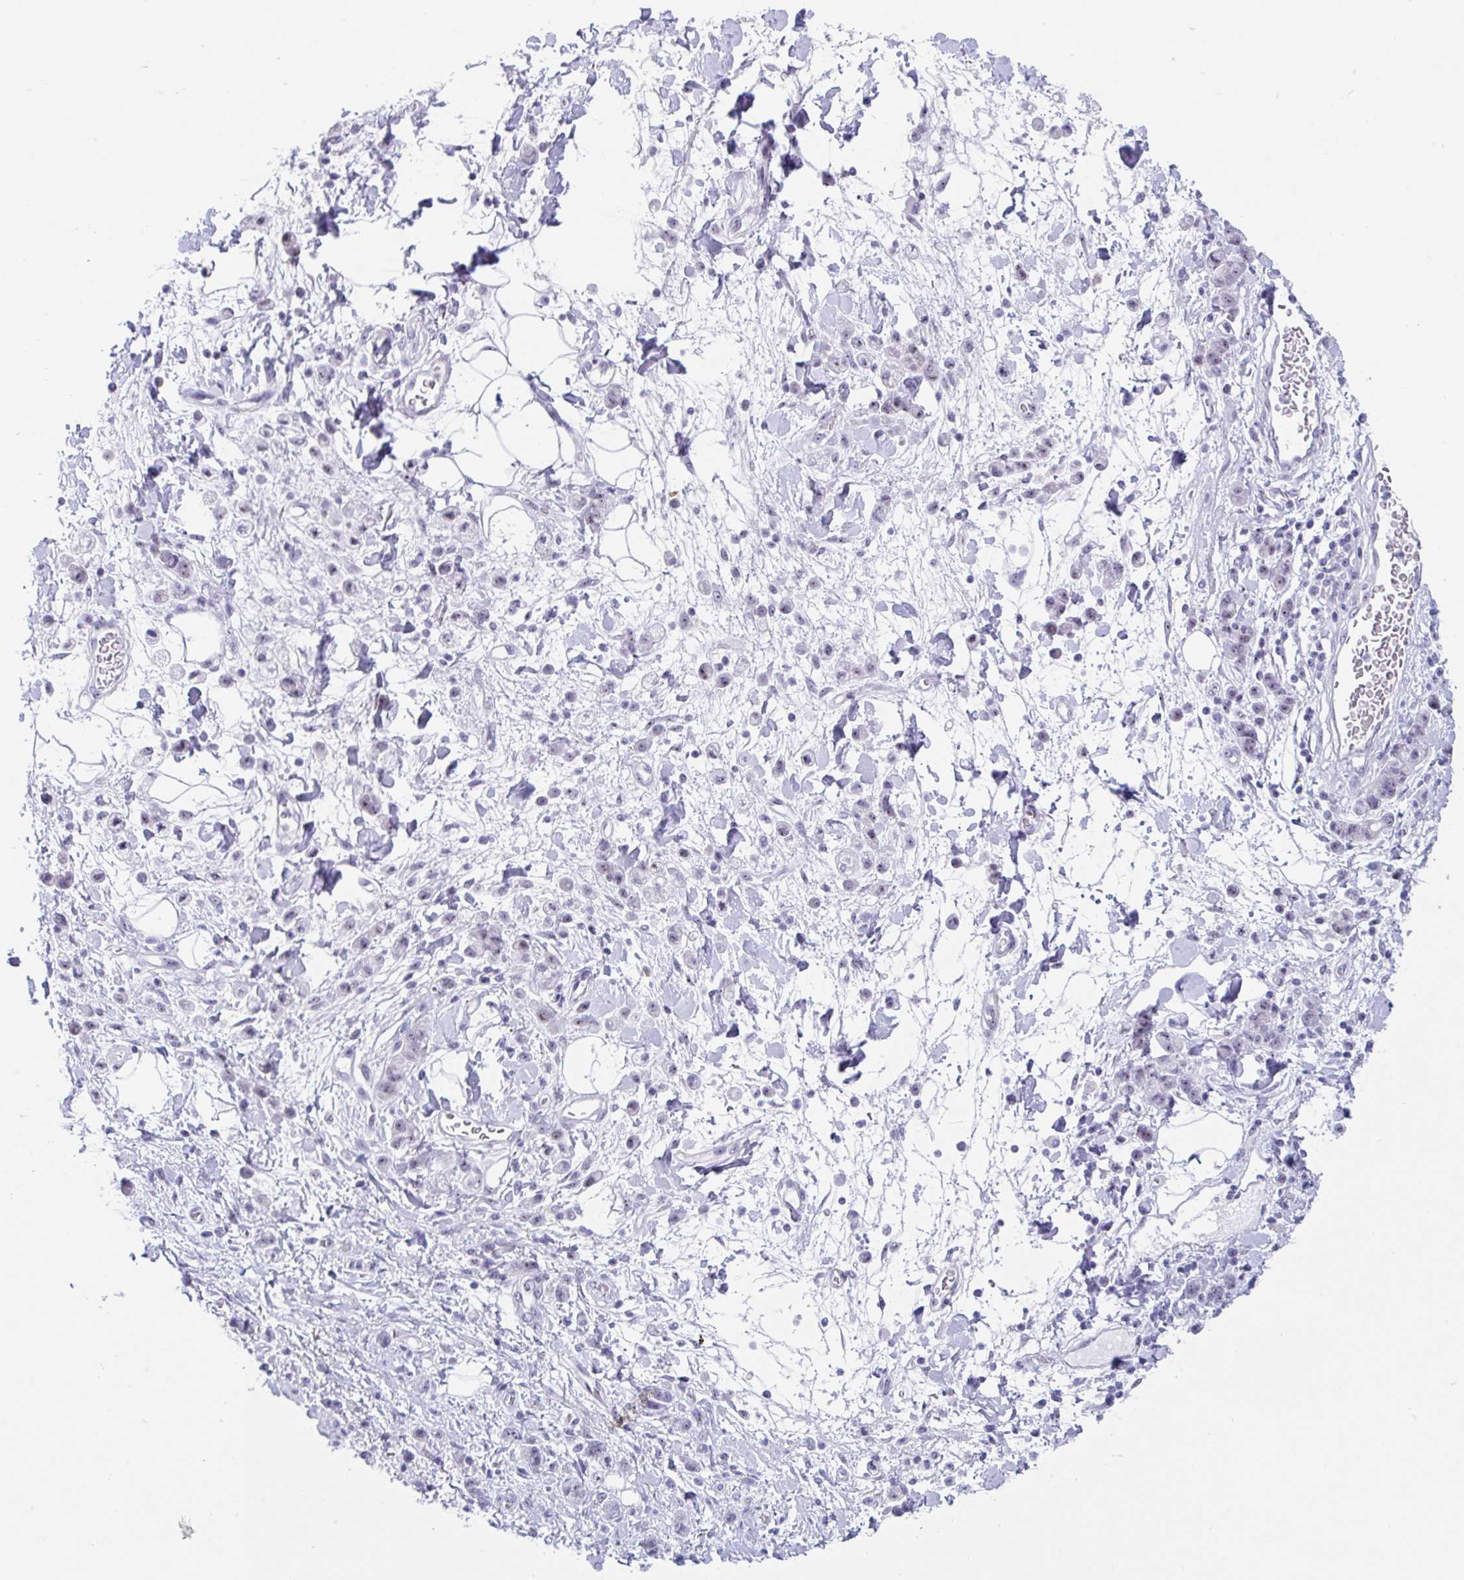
{"staining": {"intensity": "moderate", "quantity": "25%-75%", "location": "nuclear"}, "tissue": "stomach cancer", "cell_type": "Tumor cells", "image_type": "cancer", "snomed": [{"axis": "morphology", "description": "Adenocarcinoma, NOS"}, {"axis": "topography", "description": "Stomach"}], "caption": "Human stomach adenocarcinoma stained with a protein marker demonstrates moderate staining in tumor cells.", "gene": "LENG9", "patient": {"sex": "male", "age": 77}}